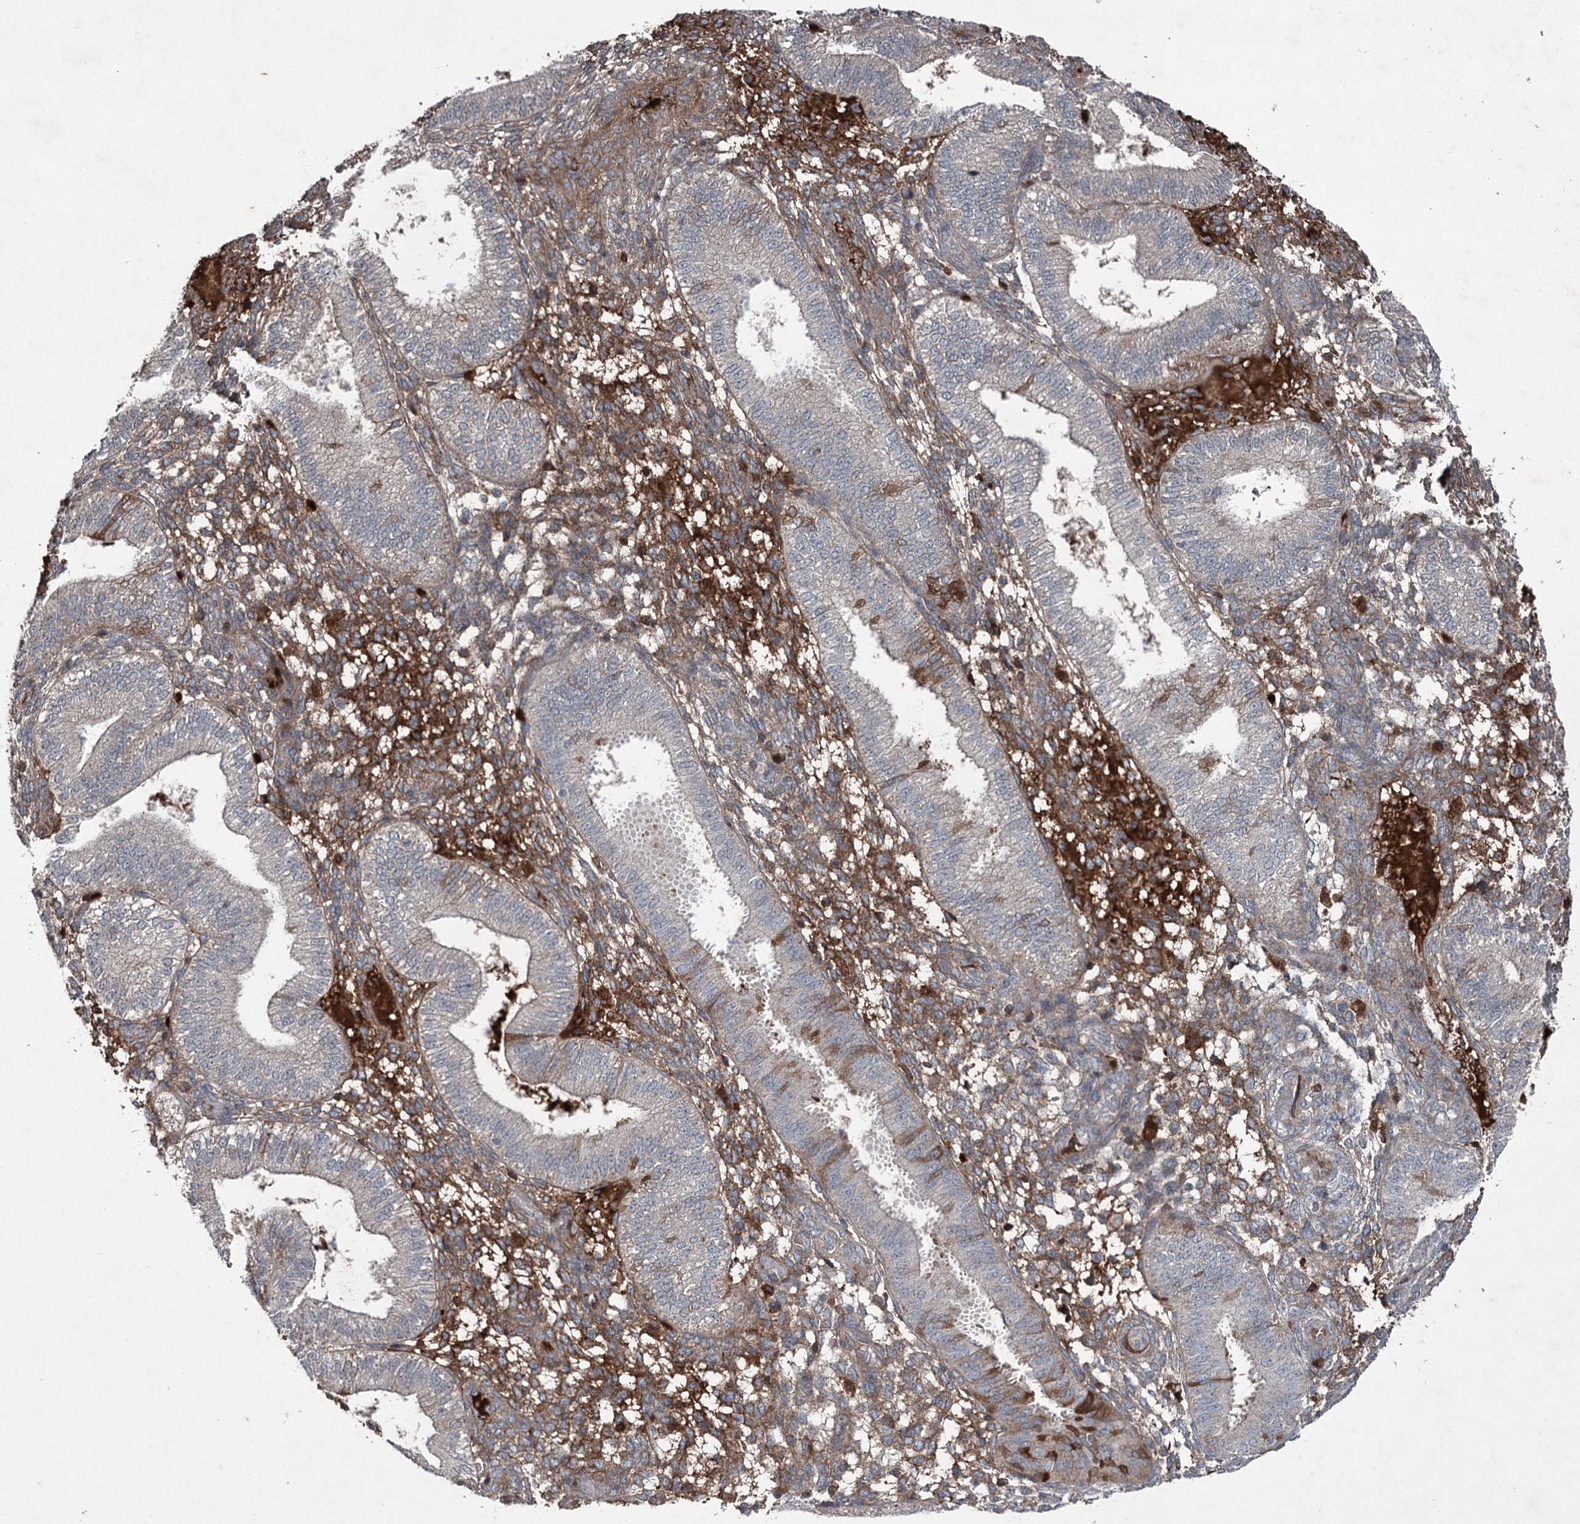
{"staining": {"intensity": "moderate", "quantity": ">75%", "location": "cytoplasmic/membranous"}, "tissue": "endometrium", "cell_type": "Cells in endometrial stroma", "image_type": "normal", "snomed": [{"axis": "morphology", "description": "Normal tissue, NOS"}, {"axis": "topography", "description": "Endometrium"}], "caption": "Moderate cytoplasmic/membranous expression for a protein is appreciated in about >75% of cells in endometrial stroma of benign endometrium using immunohistochemistry (IHC).", "gene": "PGLYRP2", "patient": {"sex": "female", "age": 39}}